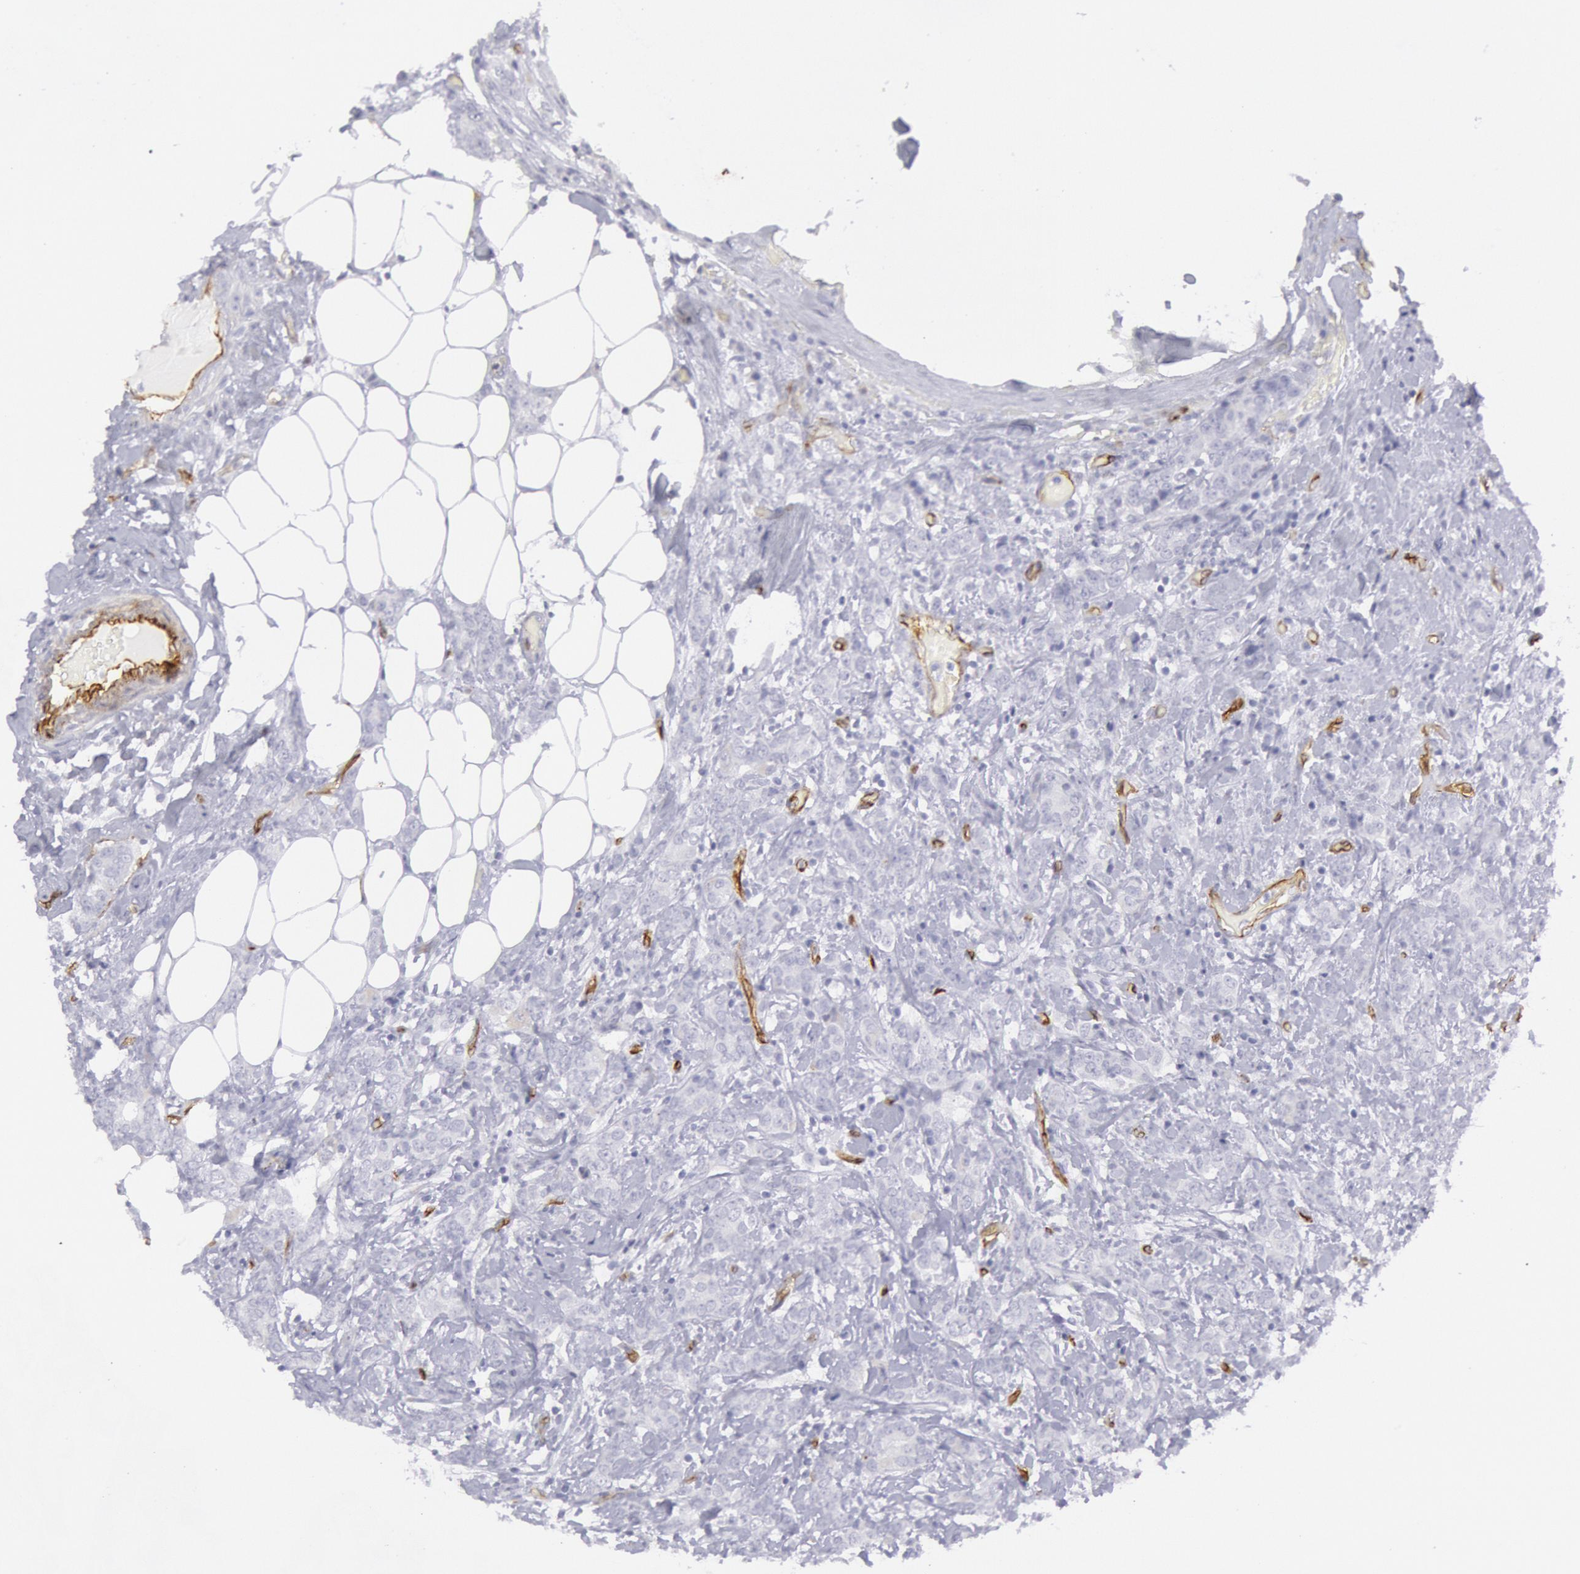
{"staining": {"intensity": "negative", "quantity": "none", "location": "none"}, "tissue": "breast cancer", "cell_type": "Tumor cells", "image_type": "cancer", "snomed": [{"axis": "morphology", "description": "Duct carcinoma"}, {"axis": "topography", "description": "Breast"}], "caption": "Immunohistochemistry image of neoplastic tissue: breast infiltrating ductal carcinoma stained with DAB (3,3'-diaminobenzidine) shows no significant protein expression in tumor cells.", "gene": "CDH13", "patient": {"sex": "female", "age": 53}}